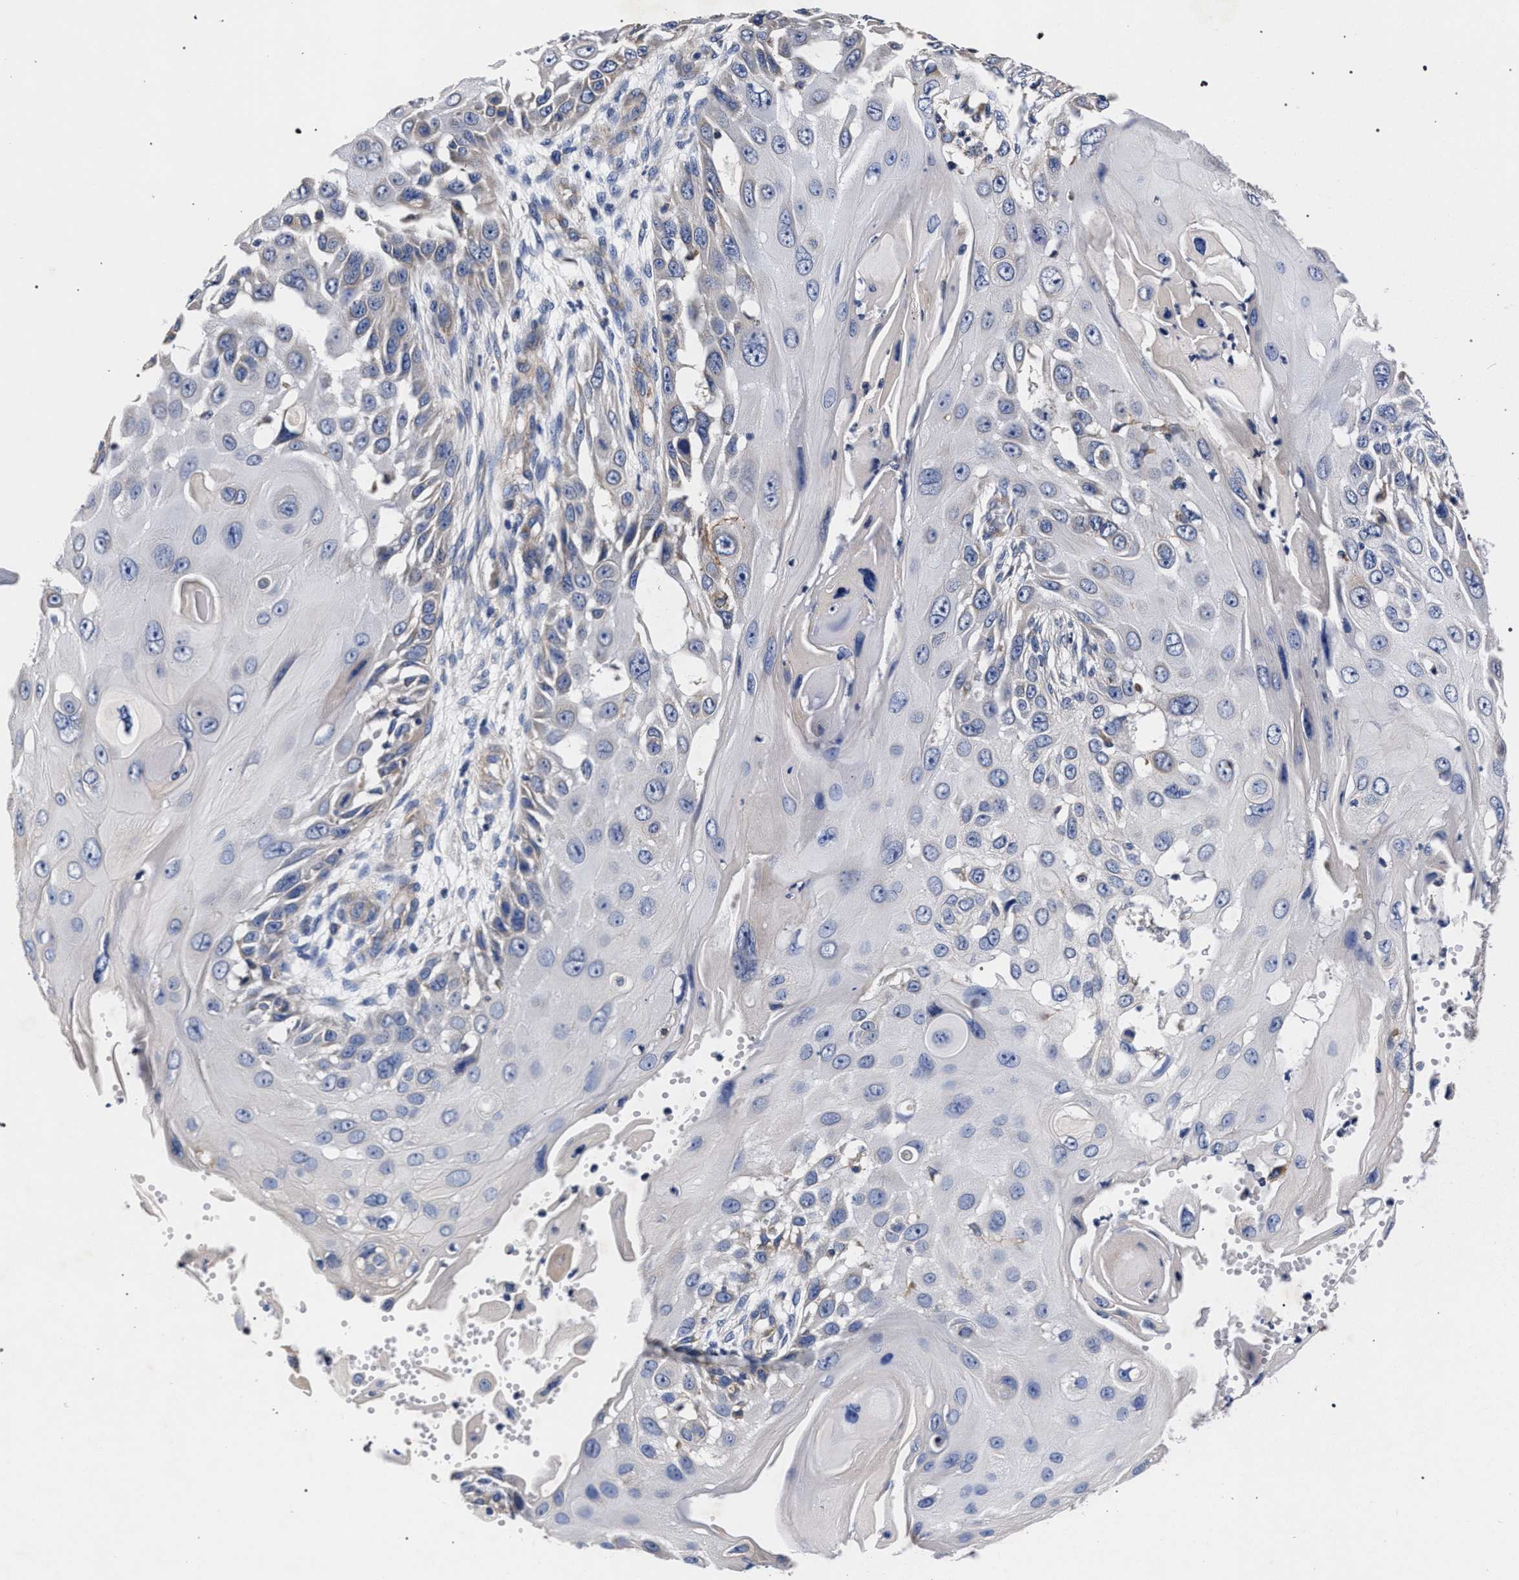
{"staining": {"intensity": "negative", "quantity": "none", "location": "none"}, "tissue": "skin cancer", "cell_type": "Tumor cells", "image_type": "cancer", "snomed": [{"axis": "morphology", "description": "Squamous cell carcinoma, NOS"}, {"axis": "topography", "description": "Skin"}], "caption": "Skin squamous cell carcinoma was stained to show a protein in brown. There is no significant positivity in tumor cells.", "gene": "CFAP95", "patient": {"sex": "female", "age": 44}}